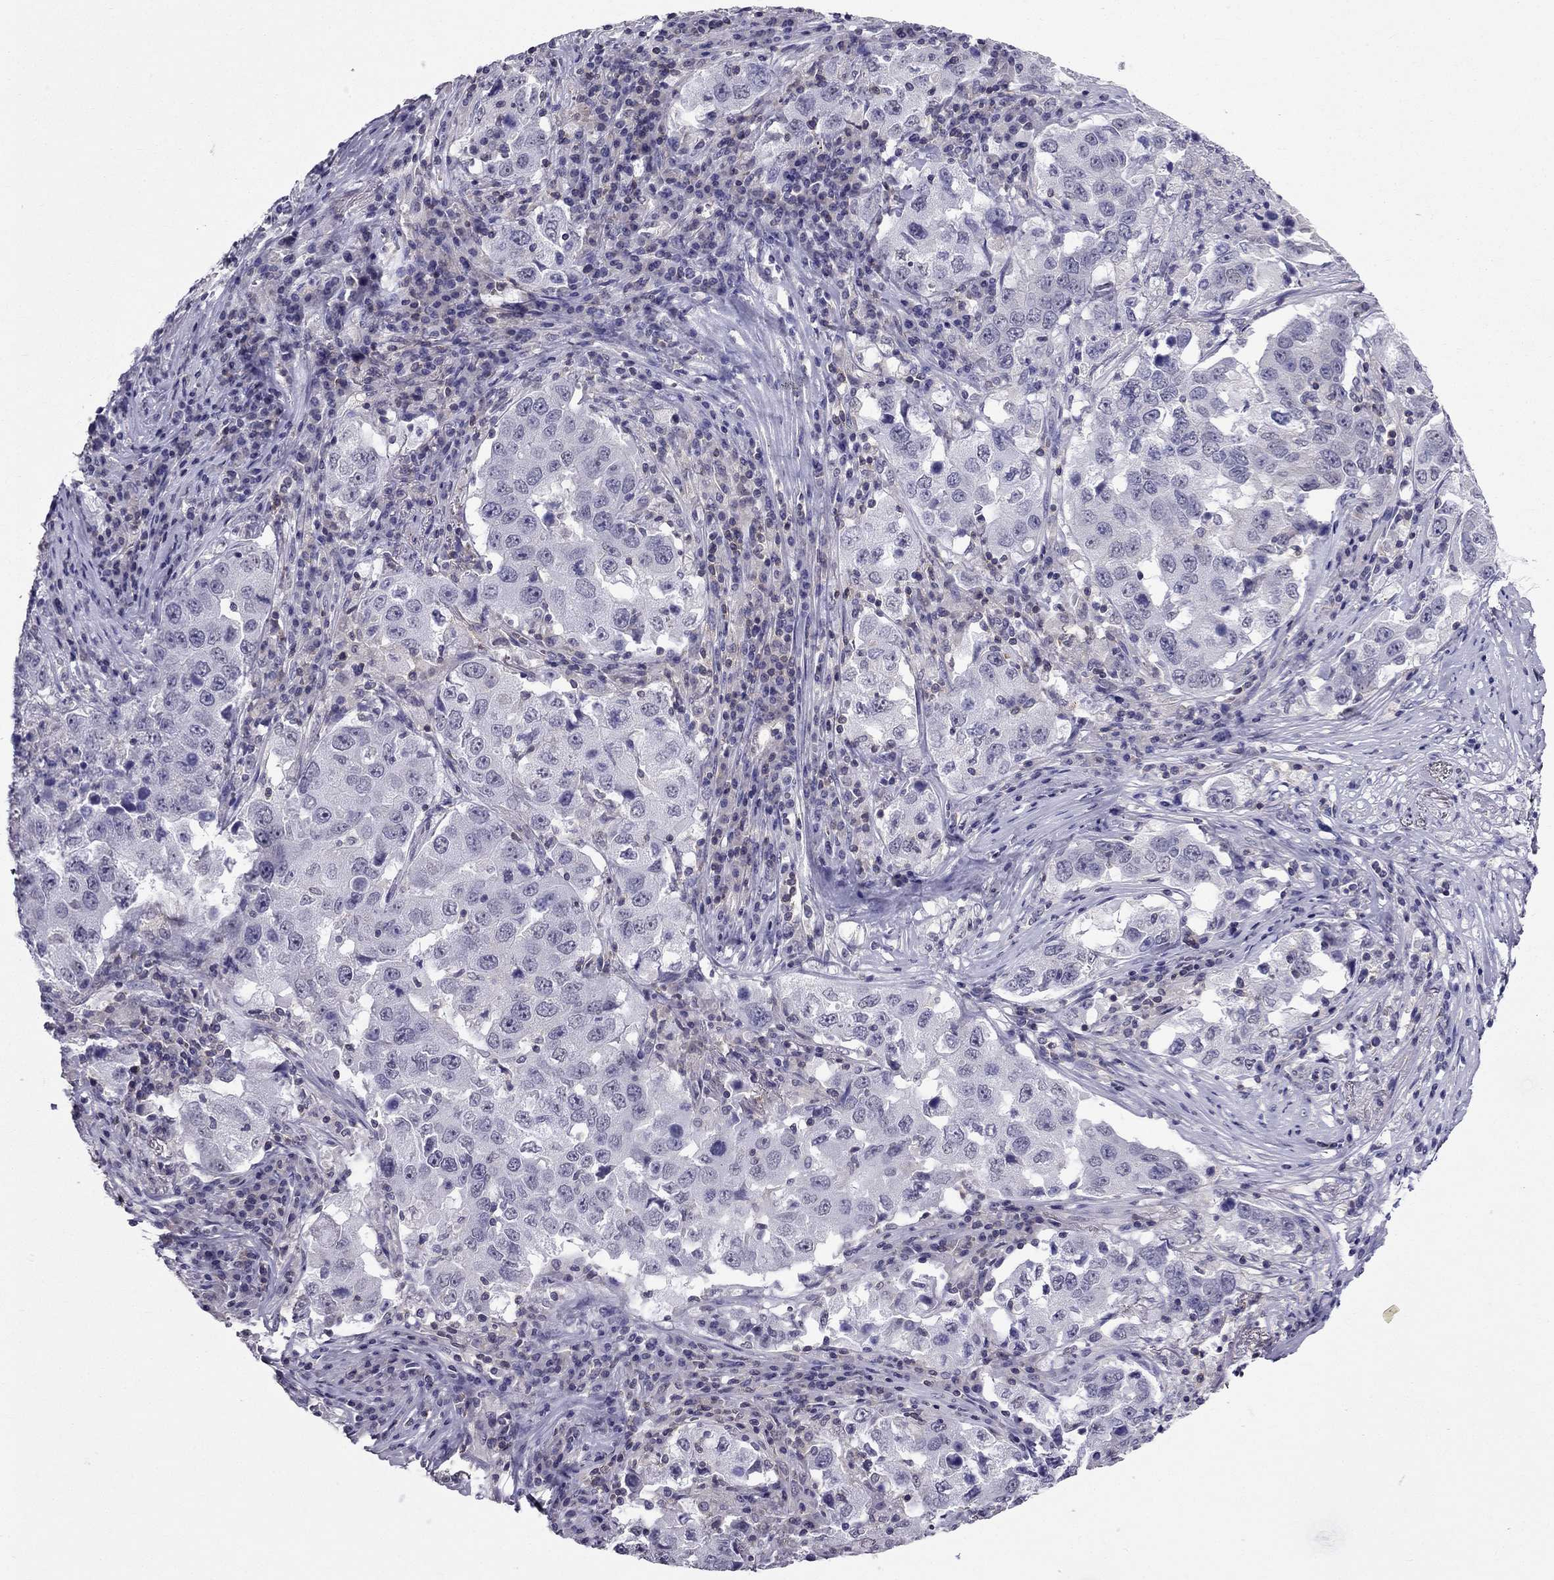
{"staining": {"intensity": "negative", "quantity": "none", "location": "none"}, "tissue": "lung cancer", "cell_type": "Tumor cells", "image_type": "cancer", "snomed": [{"axis": "morphology", "description": "Adenocarcinoma, NOS"}, {"axis": "topography", "description": "Lung"}], "caption": "An immunohistochemistry photomicrograph of lung cancer (adenocarcinoma) is shown. There is no staining in tumor cells of lung cancer (adenocarcinoma).", "gene": "AAK1", "patient": {"sex": "male", "age": 73}}